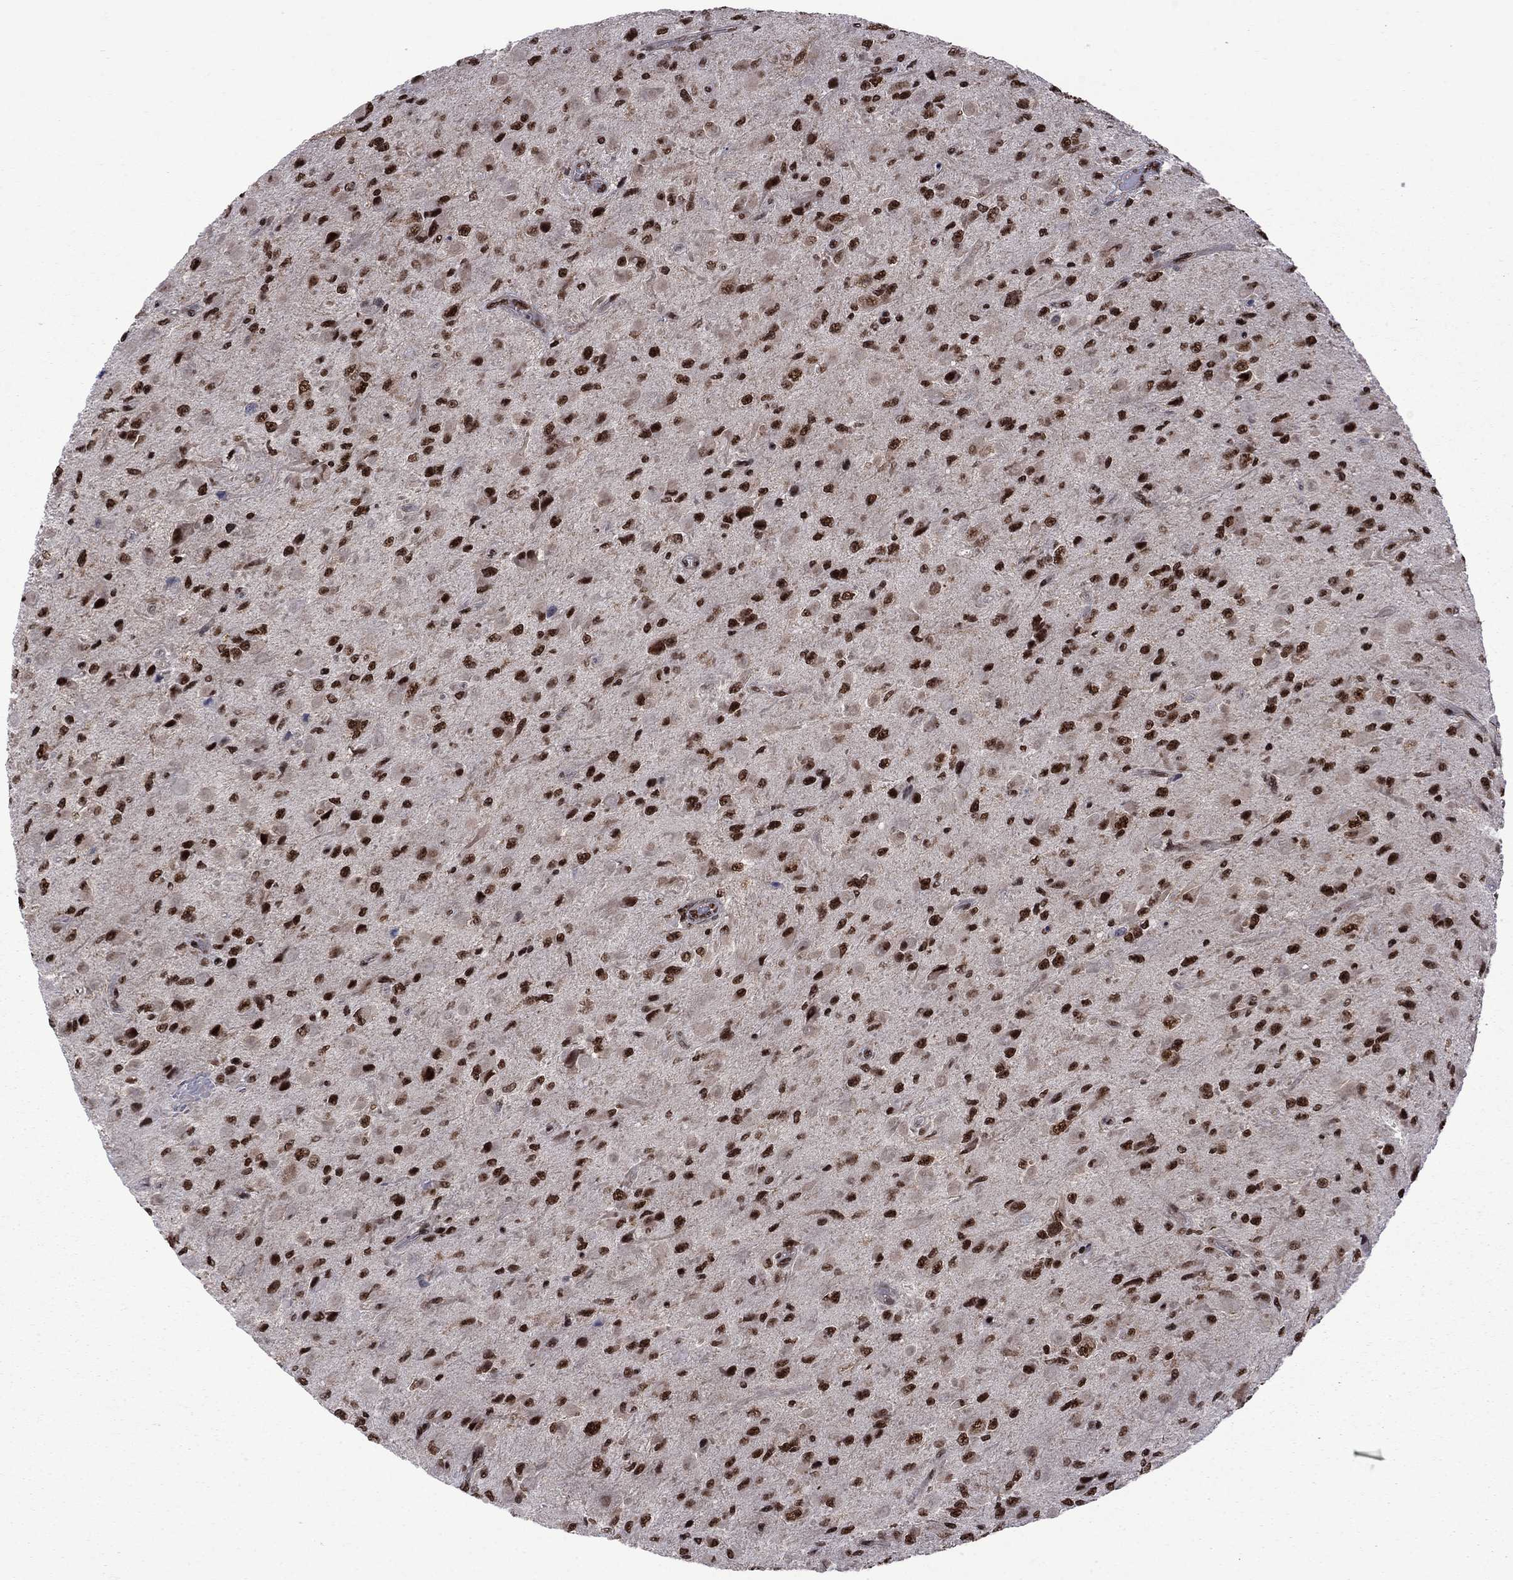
{"staining": {"intensity": "strong", "quantity": ">75%", "location": "nuclear"}, "tissue": "glioma", "cell_type": "Tumor cells", "image_type": "cancer", "snomed": [{"axis": "morphology", "description": "Glioma, malignant, High grade"}, {"axis": "topography", "description": "Cerebral cortex"}], "caption": "High-magnification brightfield microscopy of malignant glioma (high-grade) stained with DAB (brown) and counterstained with hematoxylin (blue). tumor cells exhibit strong nuclear expression is seen in approximately>75% of cells.", "gene": "MED25", "patient": {"sex": "male", "age": 35}}